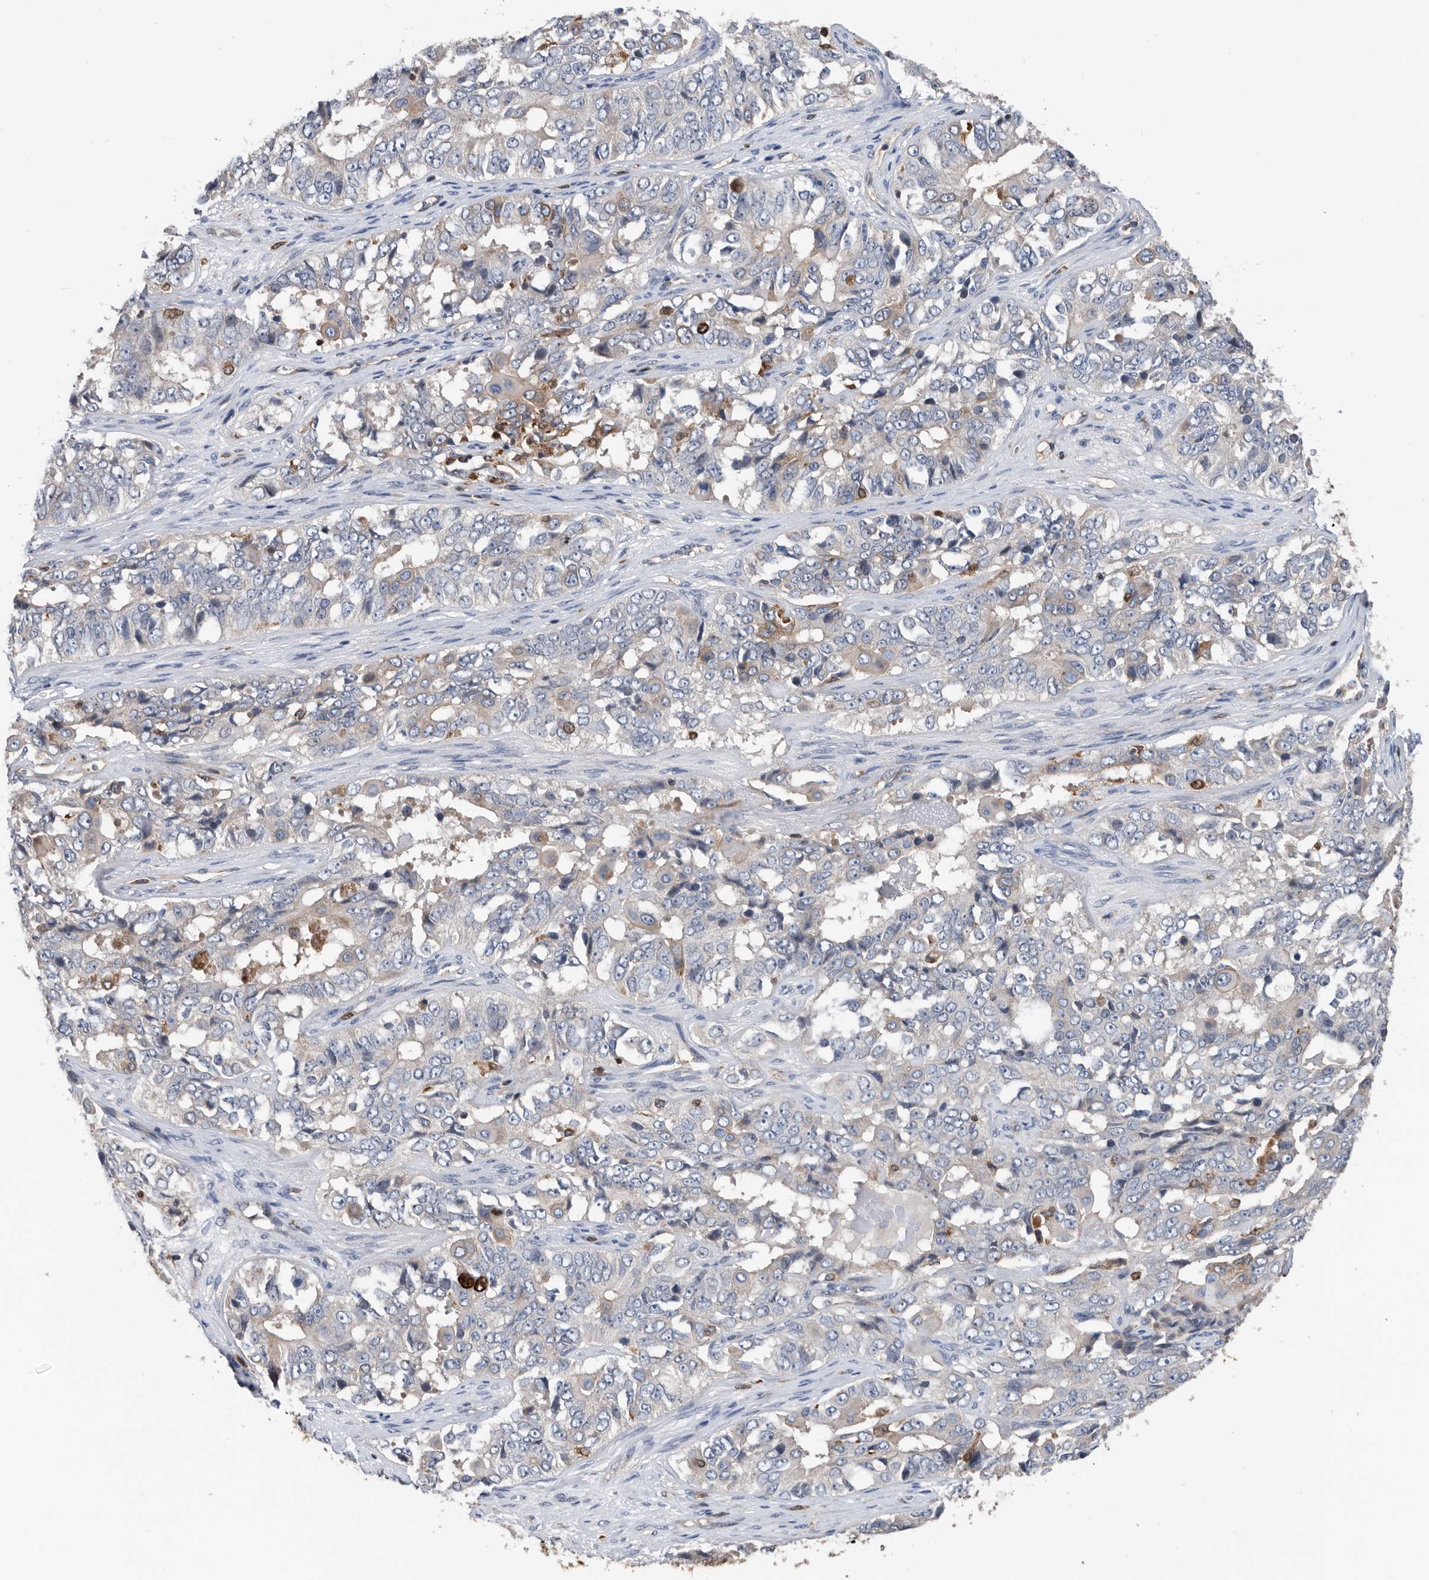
{"staining": {"intensity": "weak", "quantity": "<25%", "location": "cytoplasmic/membranous"}, "tissue": "ovarian cancer", "cell_type": "Tumor cells", "image_type": "cancer", "snomed": [{"axis": "morphology", "description": "Carcinoma, endometroid"}, {"axis": "topography", "description": "Ovary"}], "caption": "High power microscopy histopathology image of an immunohistochemistry (IHC) image of endometroid carcinoma (ovarian), revealing no significant staining in tumor cells. The staining was performed using DAB (3,3'-diaminobenzidine) to visualize the protein expression in brown, while the nuclei were stained in blue with hematoxylin (Magnification: 20x).", "gene": "ATAD2", "patient": {"sex": "female", "age": 51}}